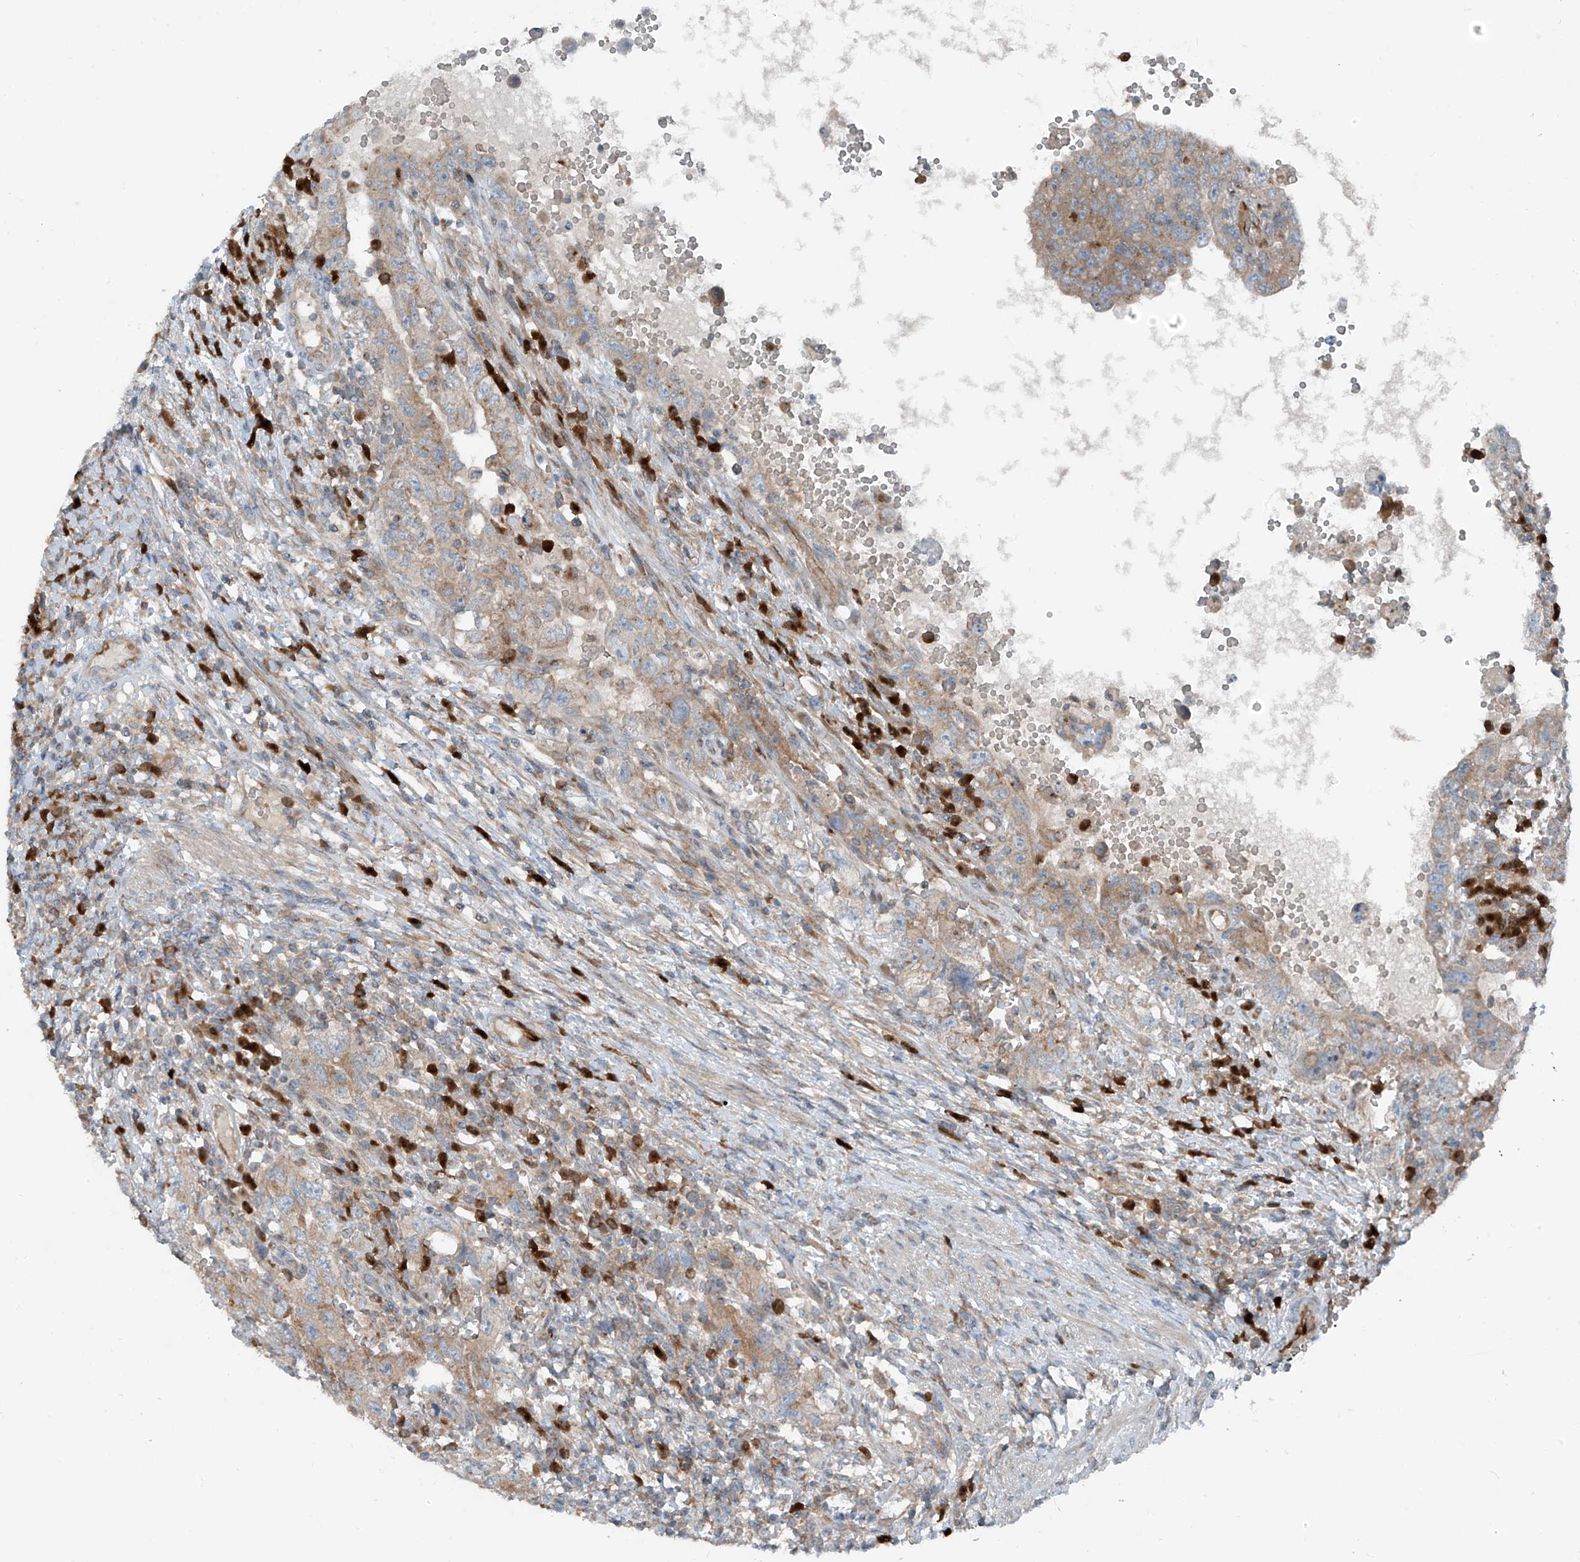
{"staining": {"intensity": "moderate", "quantity": "25%-75%", "location": "cytoplasmic/membranous"}, "tissue": "testis cancer", "cell_type": "Tumor cells", "image_type": "cancer", "snomed": [{"axis": "morphology", "description": "Carcinoma, Embryonal, NOS"}, {"axis": "topography", "description": "Testis"}], "caption": "IHC (DAB (3,3'-diaminobenzidine)) staining of embryonal carcinoma (testis) shows moderate cytoplasmic/membranous protein expression in approximately 25%-75% of tumor cells. (Stains: DAB (3,3'-diaminobenzidine) in brown, nuclei in blue, Microscopy: brightfield microscopy at high magnification).", "gene": "SLC12A6", "patient": {"sex": "male", "age": 26}}